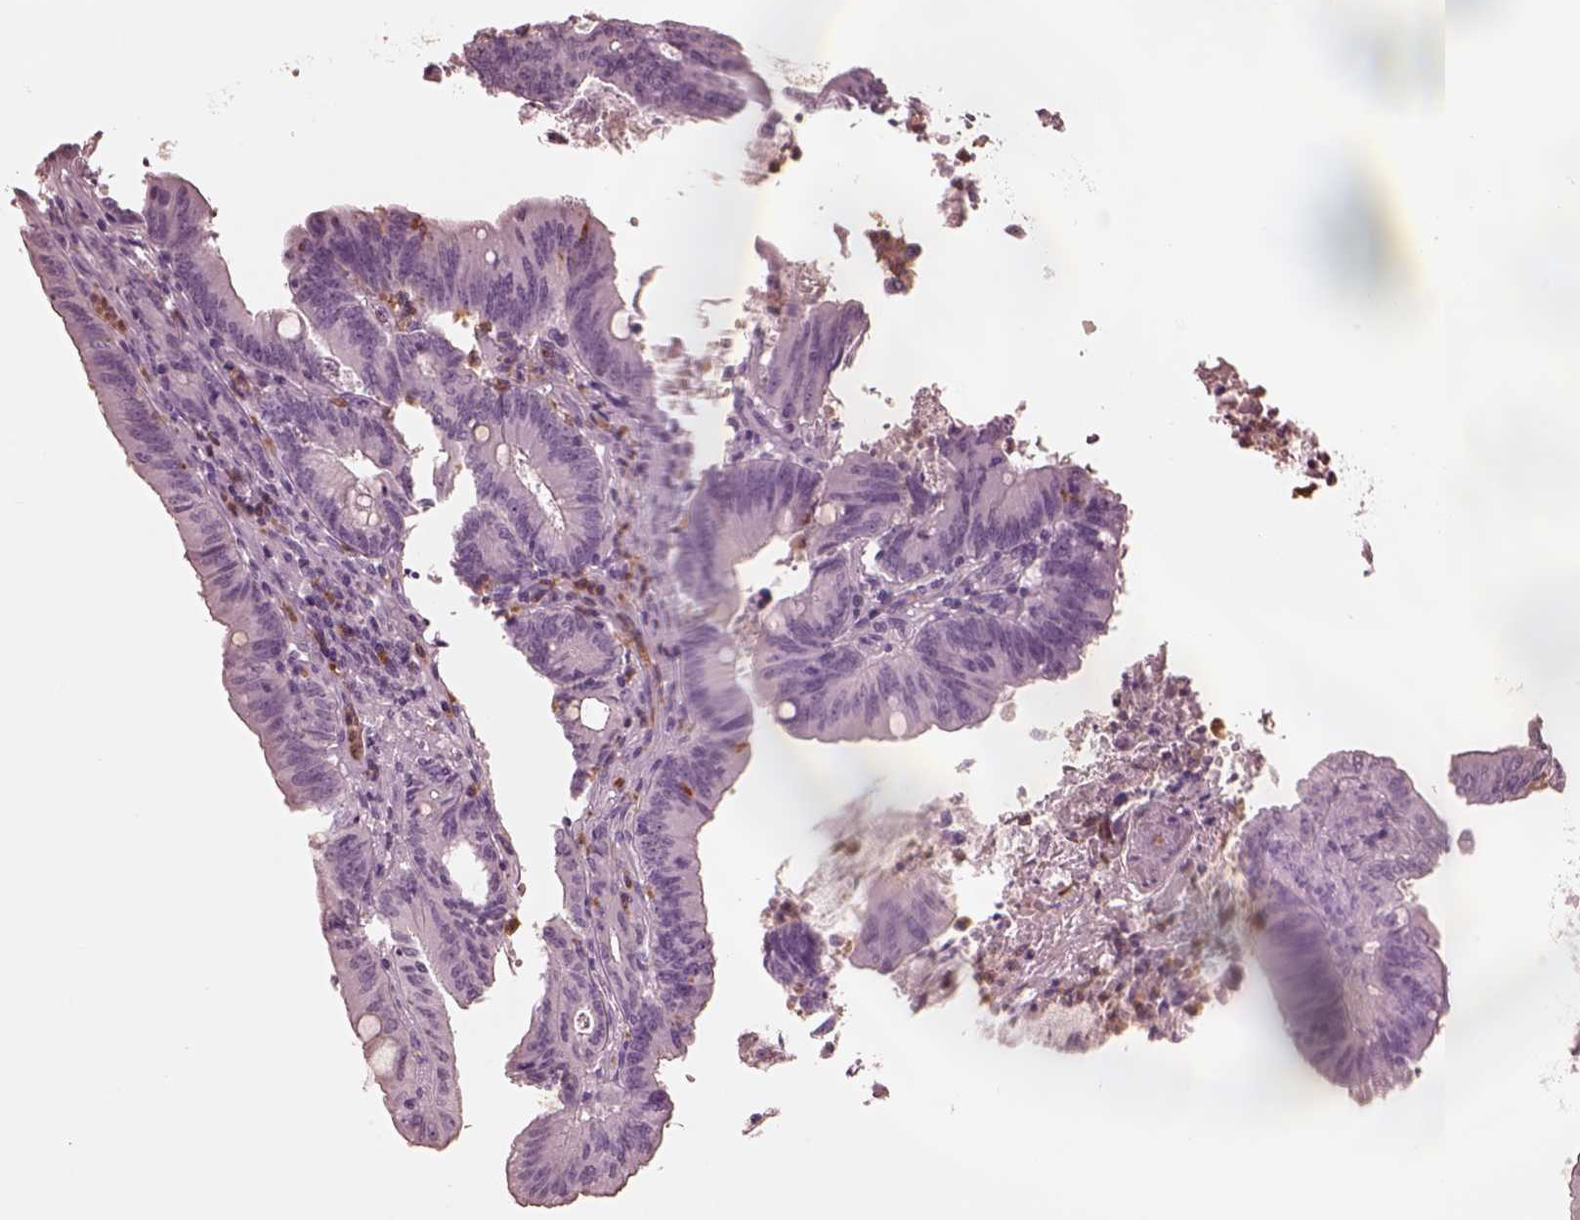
{"staining": {"intensity": "negative", "quantity": "none", "location": "none"}, "tissue": "colorectal cancer", "cell_type": "Tumor cells", "image_type": "cancer", "snomed": [{"axis": "morphology", "description": "Adenocarcinoma, NOS"}, {"axis": "topography", "description": "Colon"}], "caption": "High power microscopy histopathology image of an immunohistochemistry photomicrograph of colorectal cancer, revealing no significant positivity in tumor cells.", "gene": "ELANE", "patient": {"sex": "female", "age": 70}}